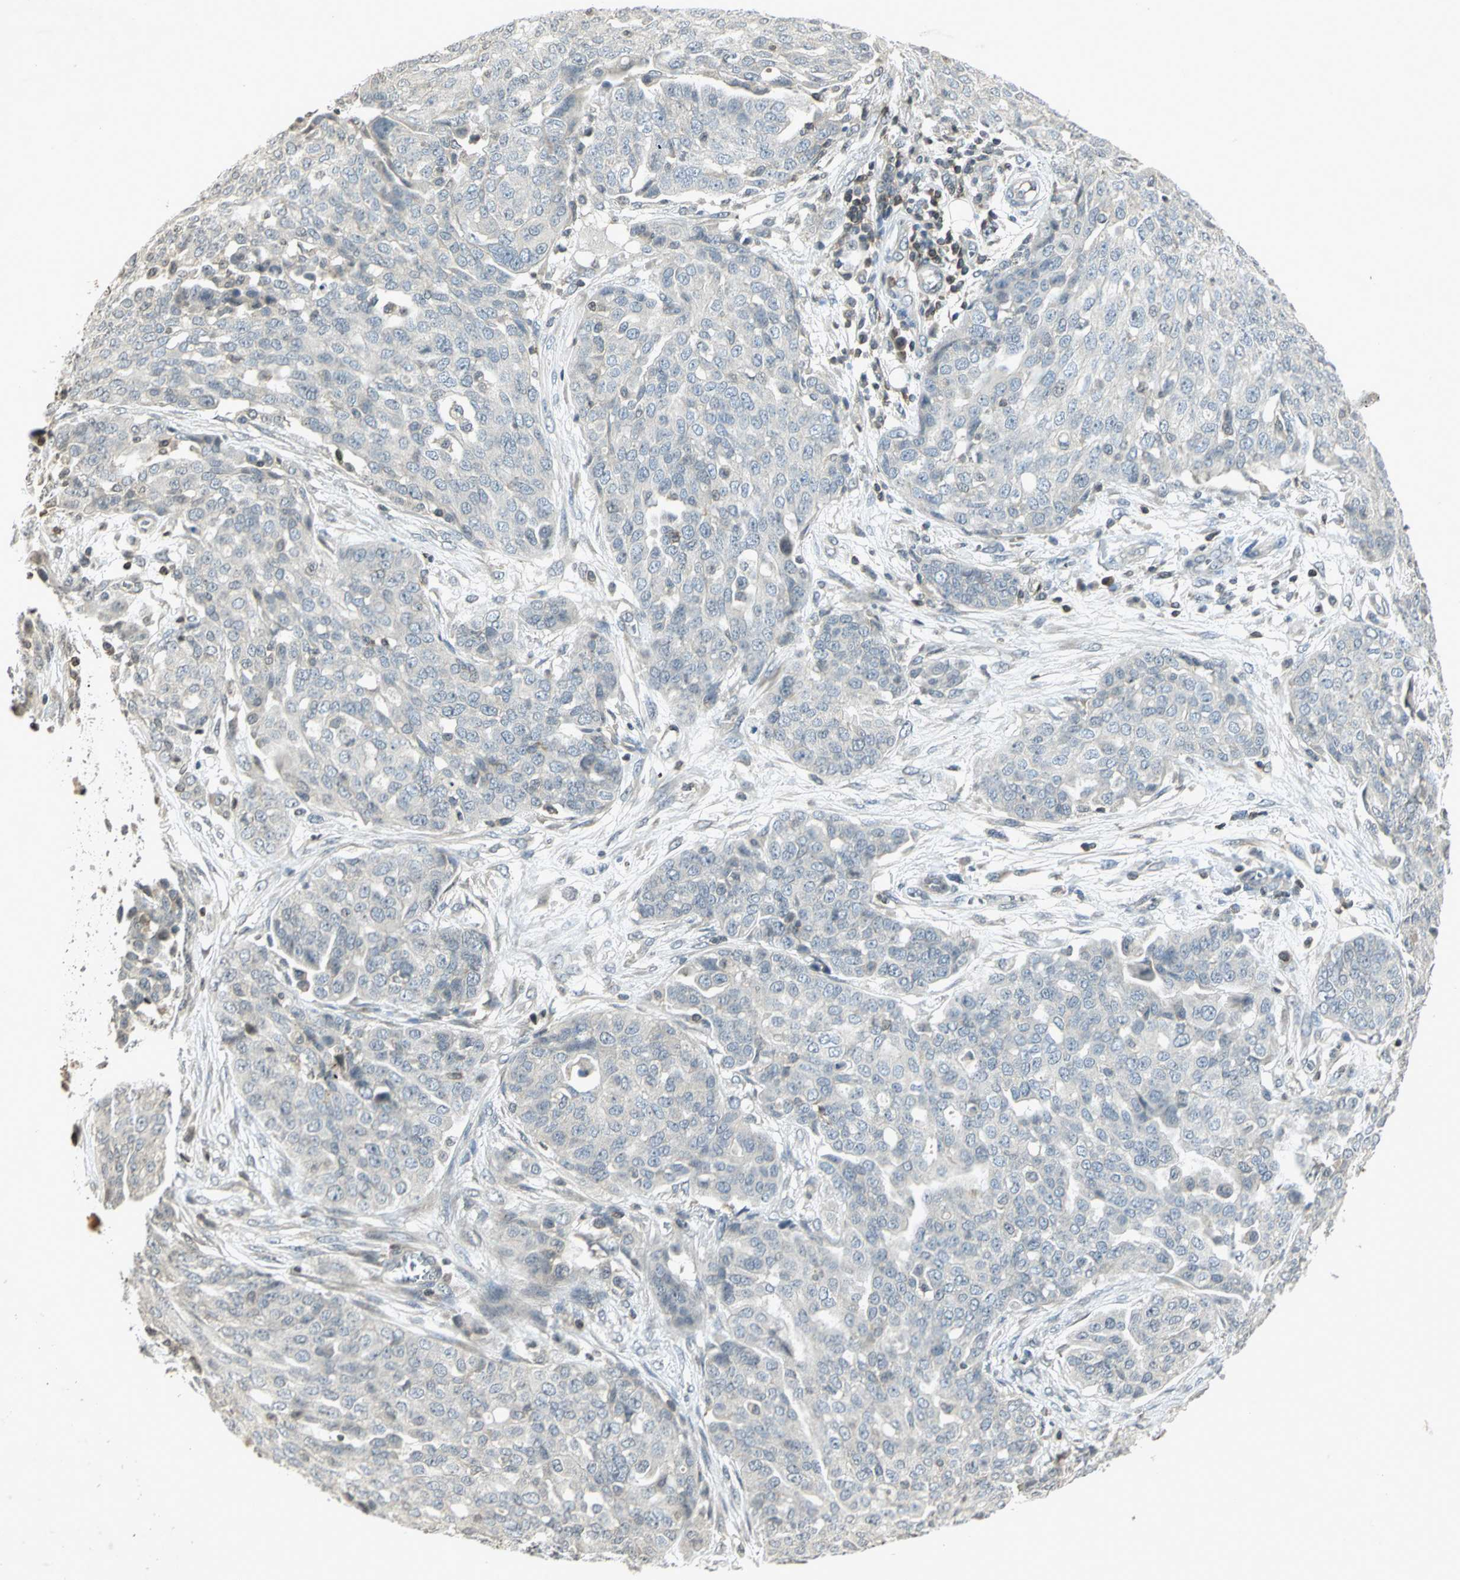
{"staining": {"intensity": "negative", "quantity": "none", "location": "none"}, "tissue": "ovarian cancer", "cell_type": "Tumor cells", "image_type": "cancer", "snomed": [{"axis": "morphology", "description": "Cystadenocarcinoma, serous, NOS"}, {"axis": "topography", "description": "Soft tissue"}, {"axis": "topography", "description": "Ovary"}], "caption": "DAB immunohistochemical staining of serous cystadenocarcinoma (ovarian) shows no significant staining in tumor cells.", "gene": "IL16", "patient": {"sex": "female", "age": 57}}